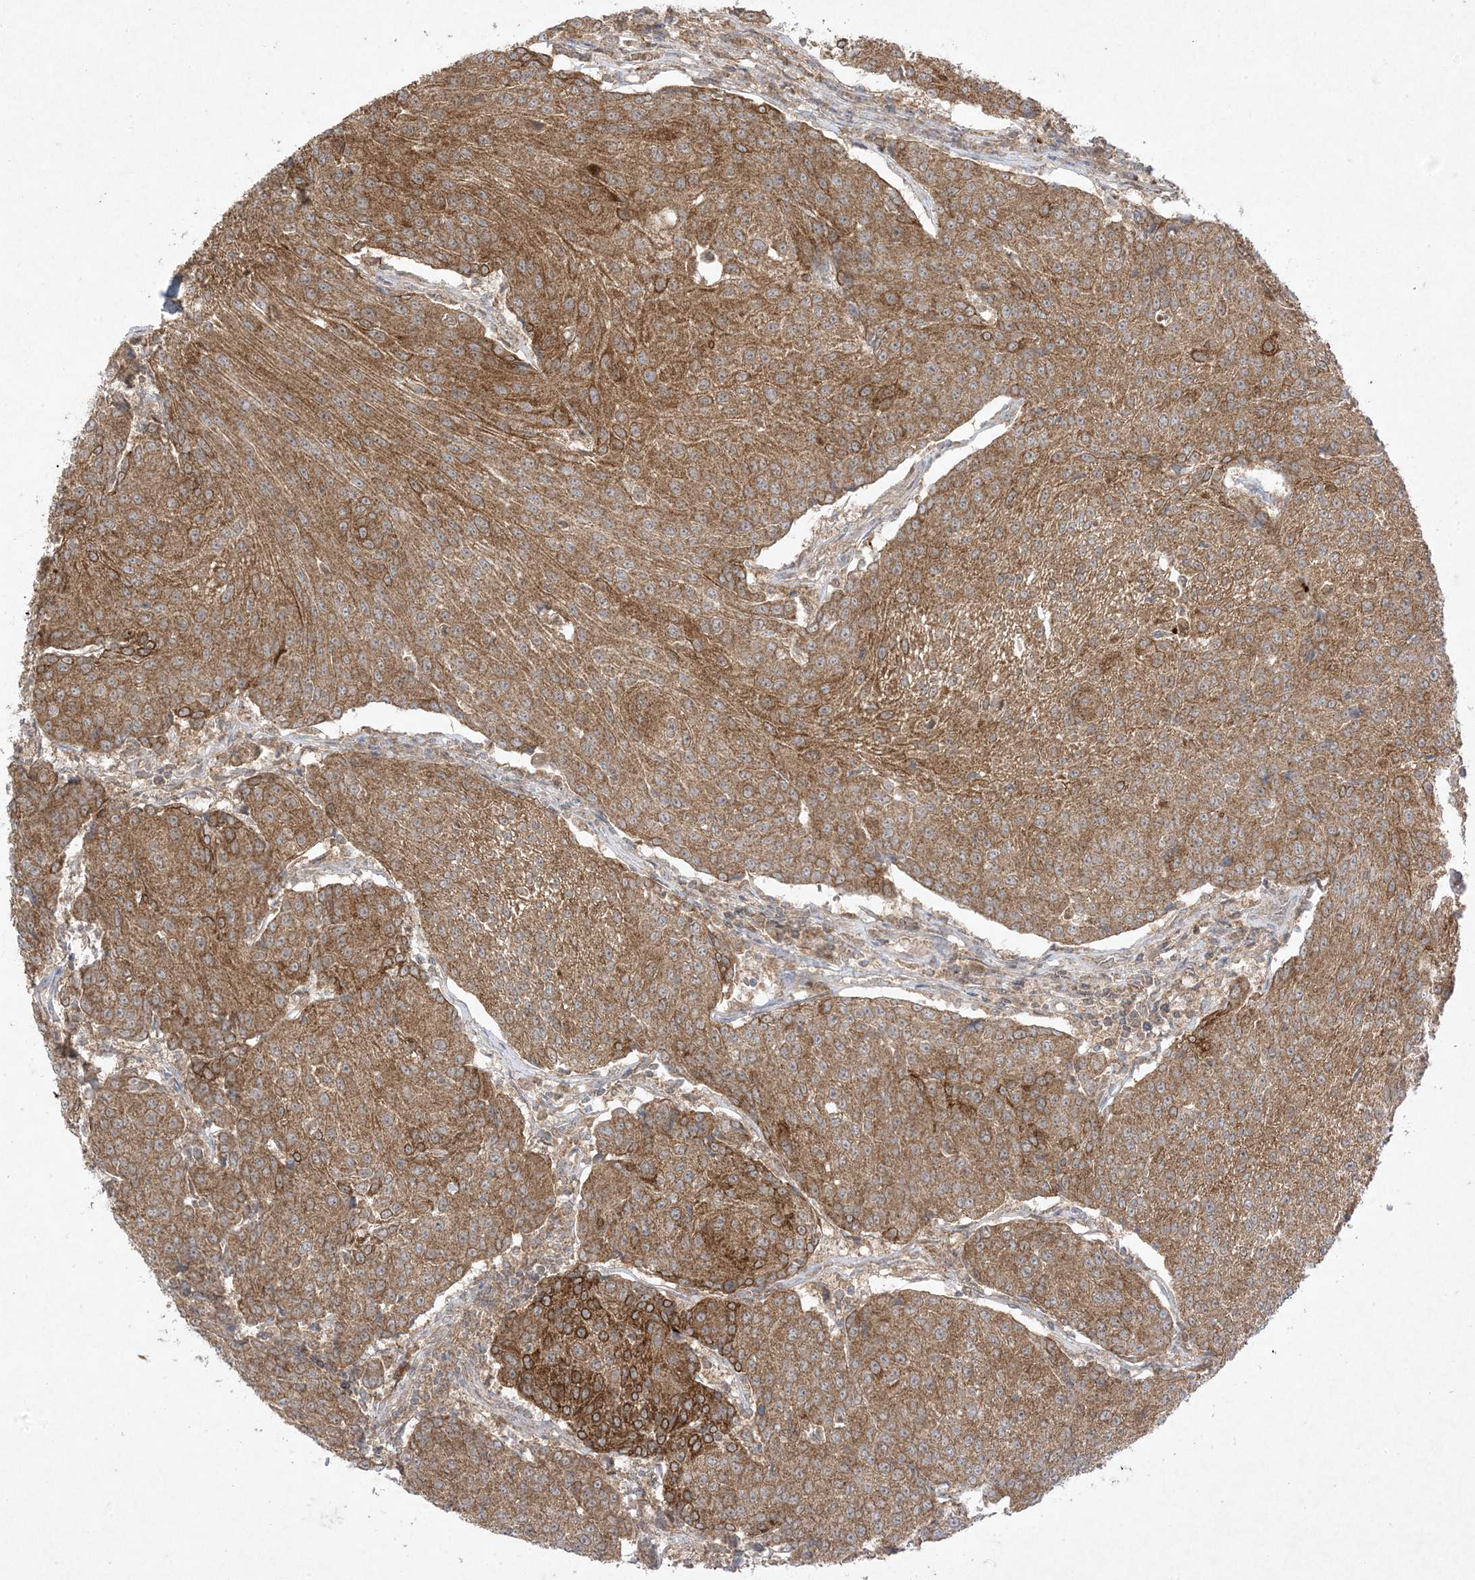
{"staining": {"intensity": "moderate", "quantity": ">75%", "location": "cytoplasmic/membranous"}, "tissue": "urothelial cancer", "cell_type": "Tumor cells", "image_type": "cancer", "snomed": [{"axis": "morphology", "description": "Urothelial carcinoma, High grade"}, {"axis": "topography", "description": "Urinary bladder"}], "caption": "Protein analysis of urothelial carcinoma (high-grade) tissue displays moderate cytoplasmic/membranous expression in approximately >75% of tumor cells.", "gene": "UBE2C", "patient": {"sex": "female", "age": 85}}